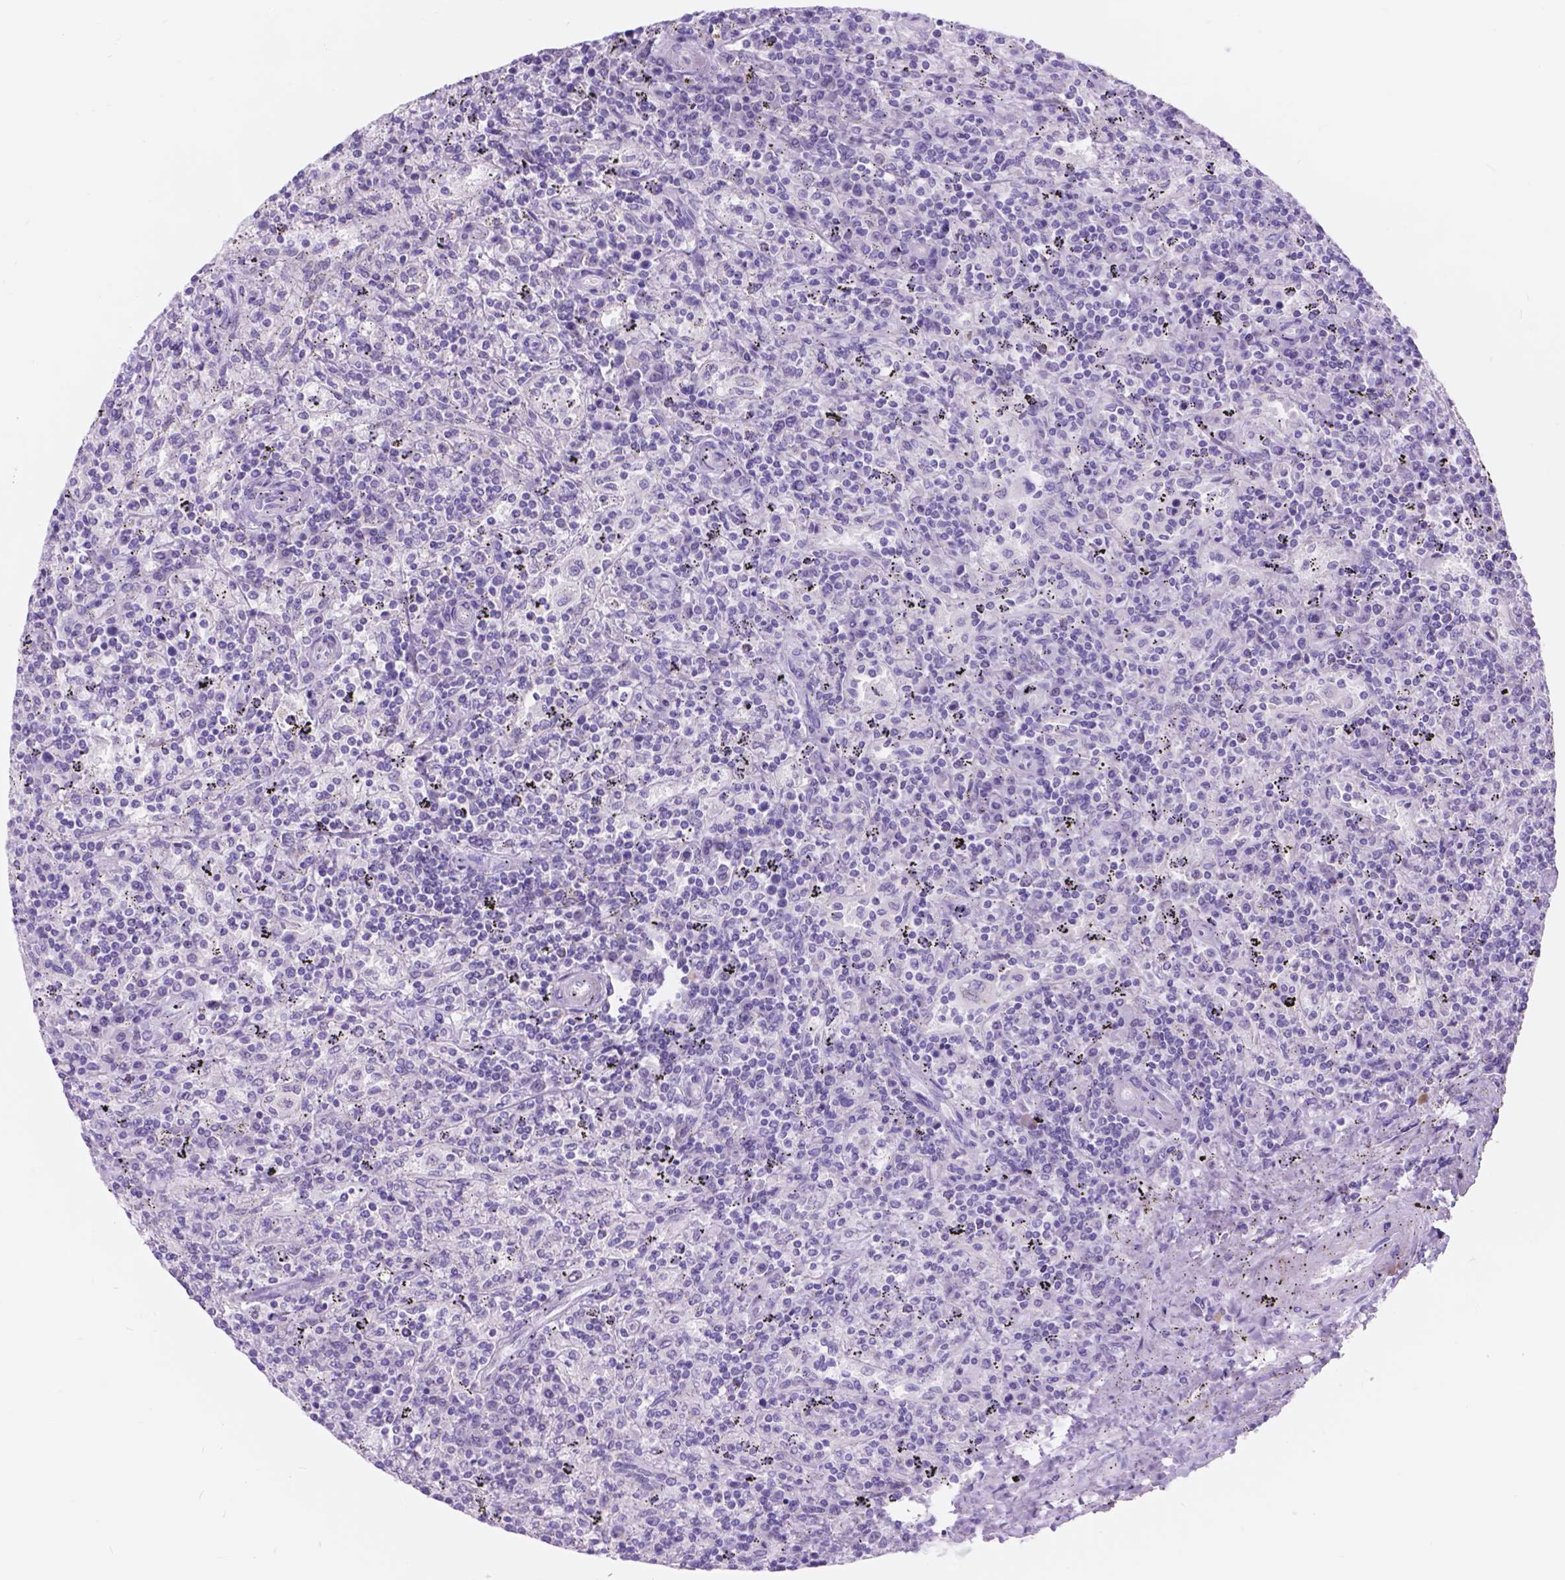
{"staining": {"intensity": "negative", "quantity": "none", "location": "none"}, "tissue": "lymphoma", "cell_type": "Tumor cells", "image_type": "cancer", "snomed": [{"axis": "morphology", "description": "Malignant lymphoma, non-Hodgkin's type, Low grade"}, {"axis": "topography", "description": "Spleen"}], "caption": "Lymphoma was stained to show a protein in brown. There is no significant staining in tumor cells.", "gene": "DCC", "patient": {"sex": "male", "age": 62}}